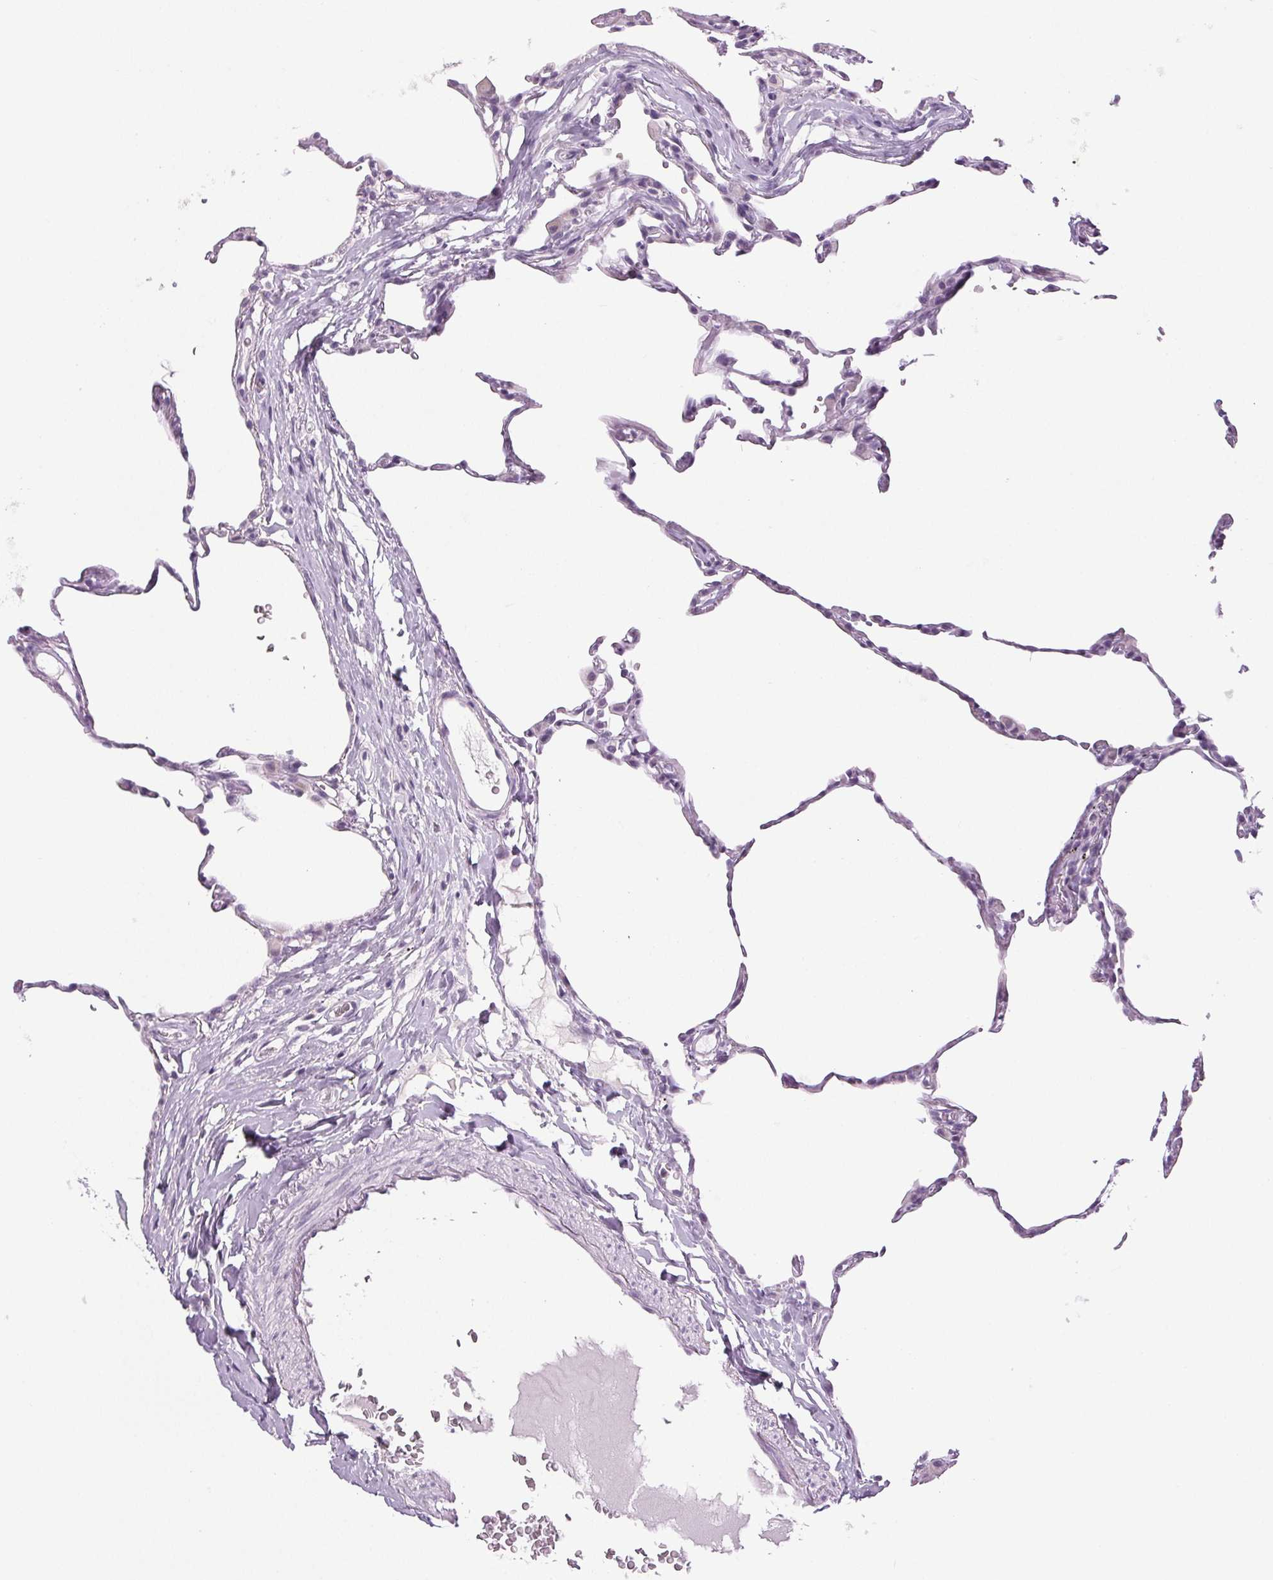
{"staining": {"intensity": "negative", "quantity": "none", "location": "none"}, "tissue": "lung", "cell_type": "Alveolar cells", "image_type": "normal", "snomed": [{"axis": "morphology", "description": "Normal tissue, NOS"}, {"axis": "topography", "description": "Lung"}], "caption": "This is an IHC image of unremarkable human lung. There is no expression in alveolar cells.", "gene": "COL7A1", "patient": {"sex": "female", "age": 57}}